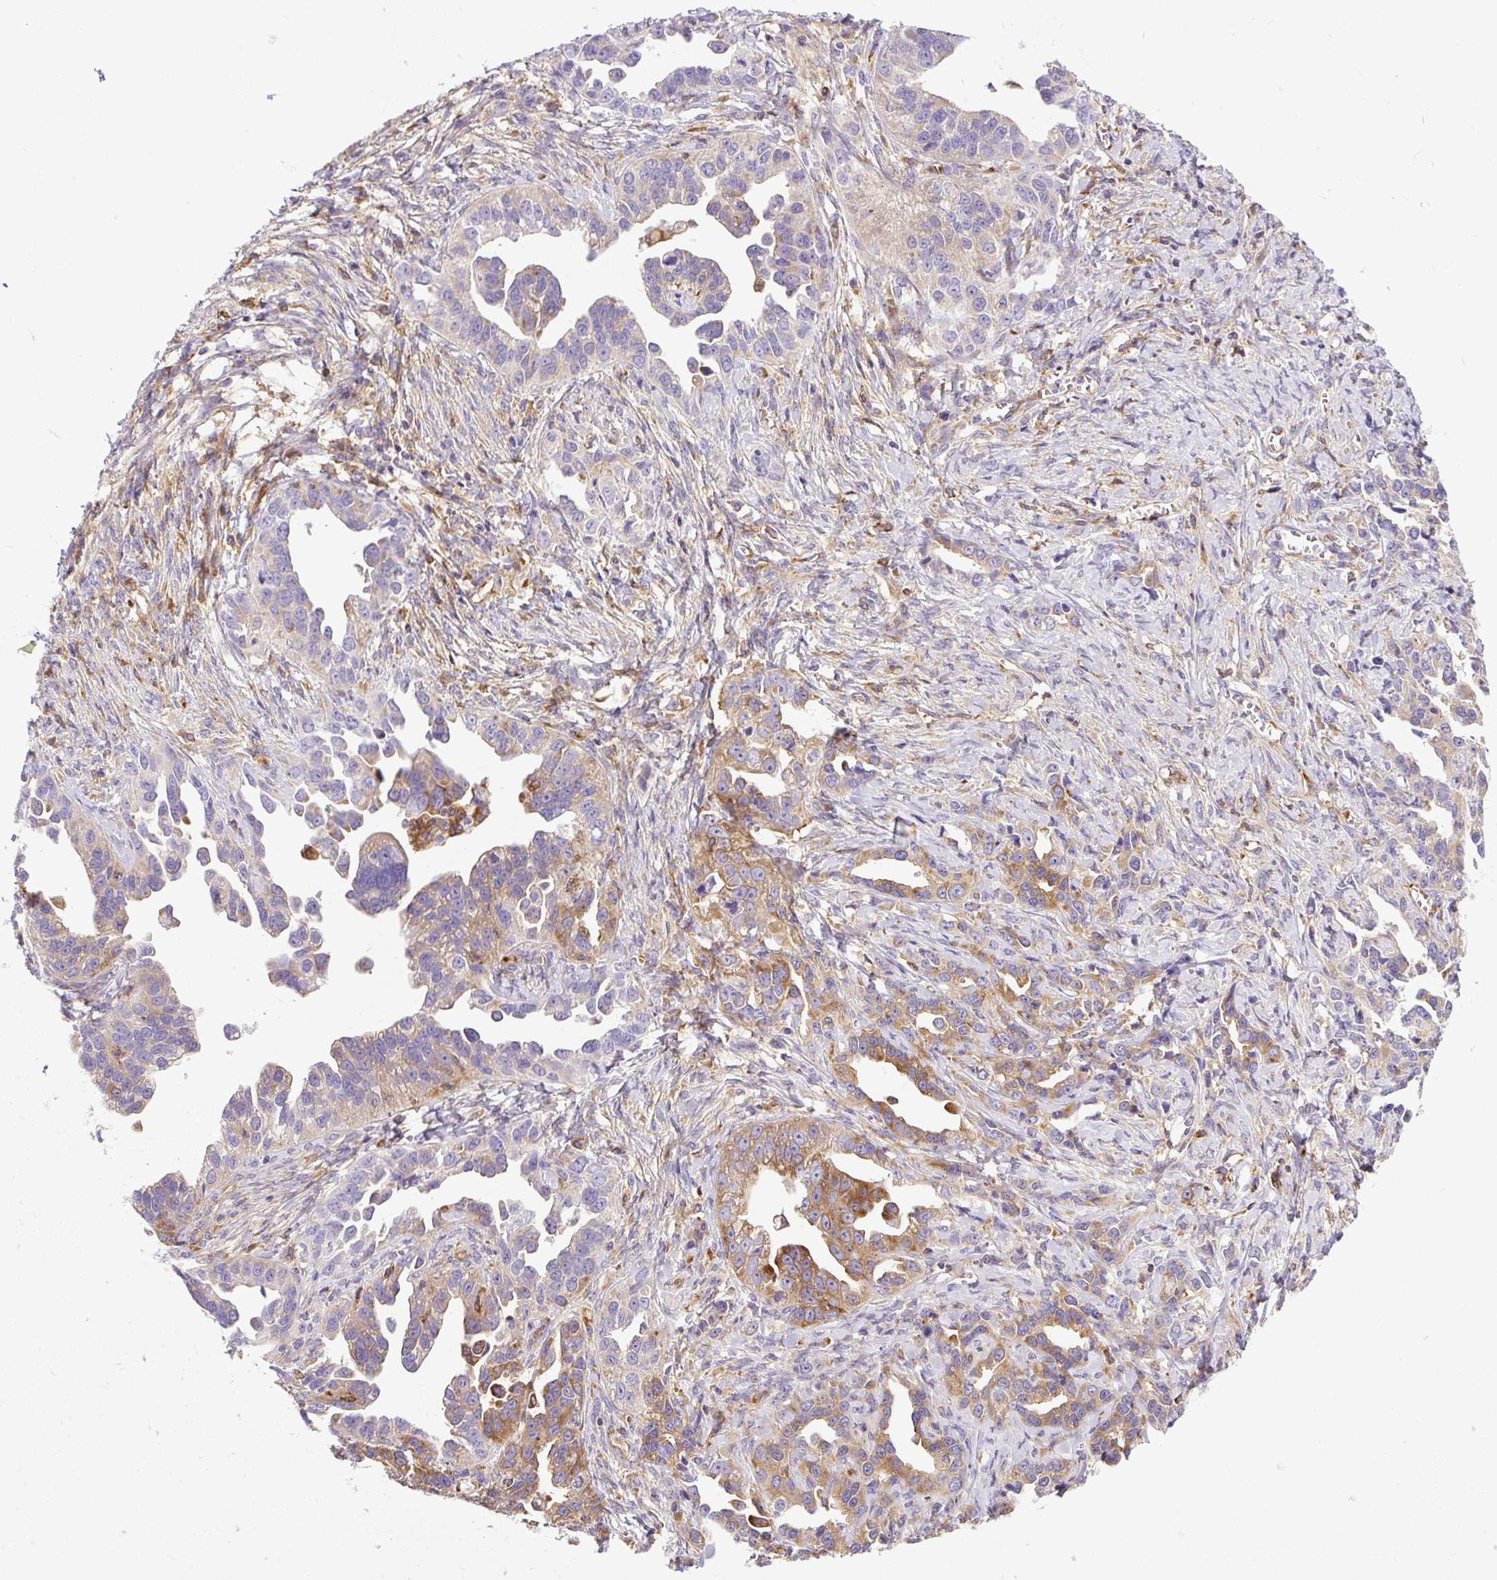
{"staining": {"intensity": "moderate", "quantity": "25%-75%", "location": "cytoplasmic/membranous"}, "tissue": "ovarian cancer", "cell_type": "Tumor cells", "image_type": "cancer", "snomed": [{"axis": "morphology", "description": "Cystadenocarcinoma, serous, NOS"}, {"axis": "topography", "description": "Ovary"}], "caption": "Ovarian serous cystadenocarcinoma stained for a protein (brown) exhibits moderate cytoplasmic/membranous positive staining in about 25%-75% of tumor cells.", "gene": "MAP1S", "patient": {"sex": "female", "age": 75}}